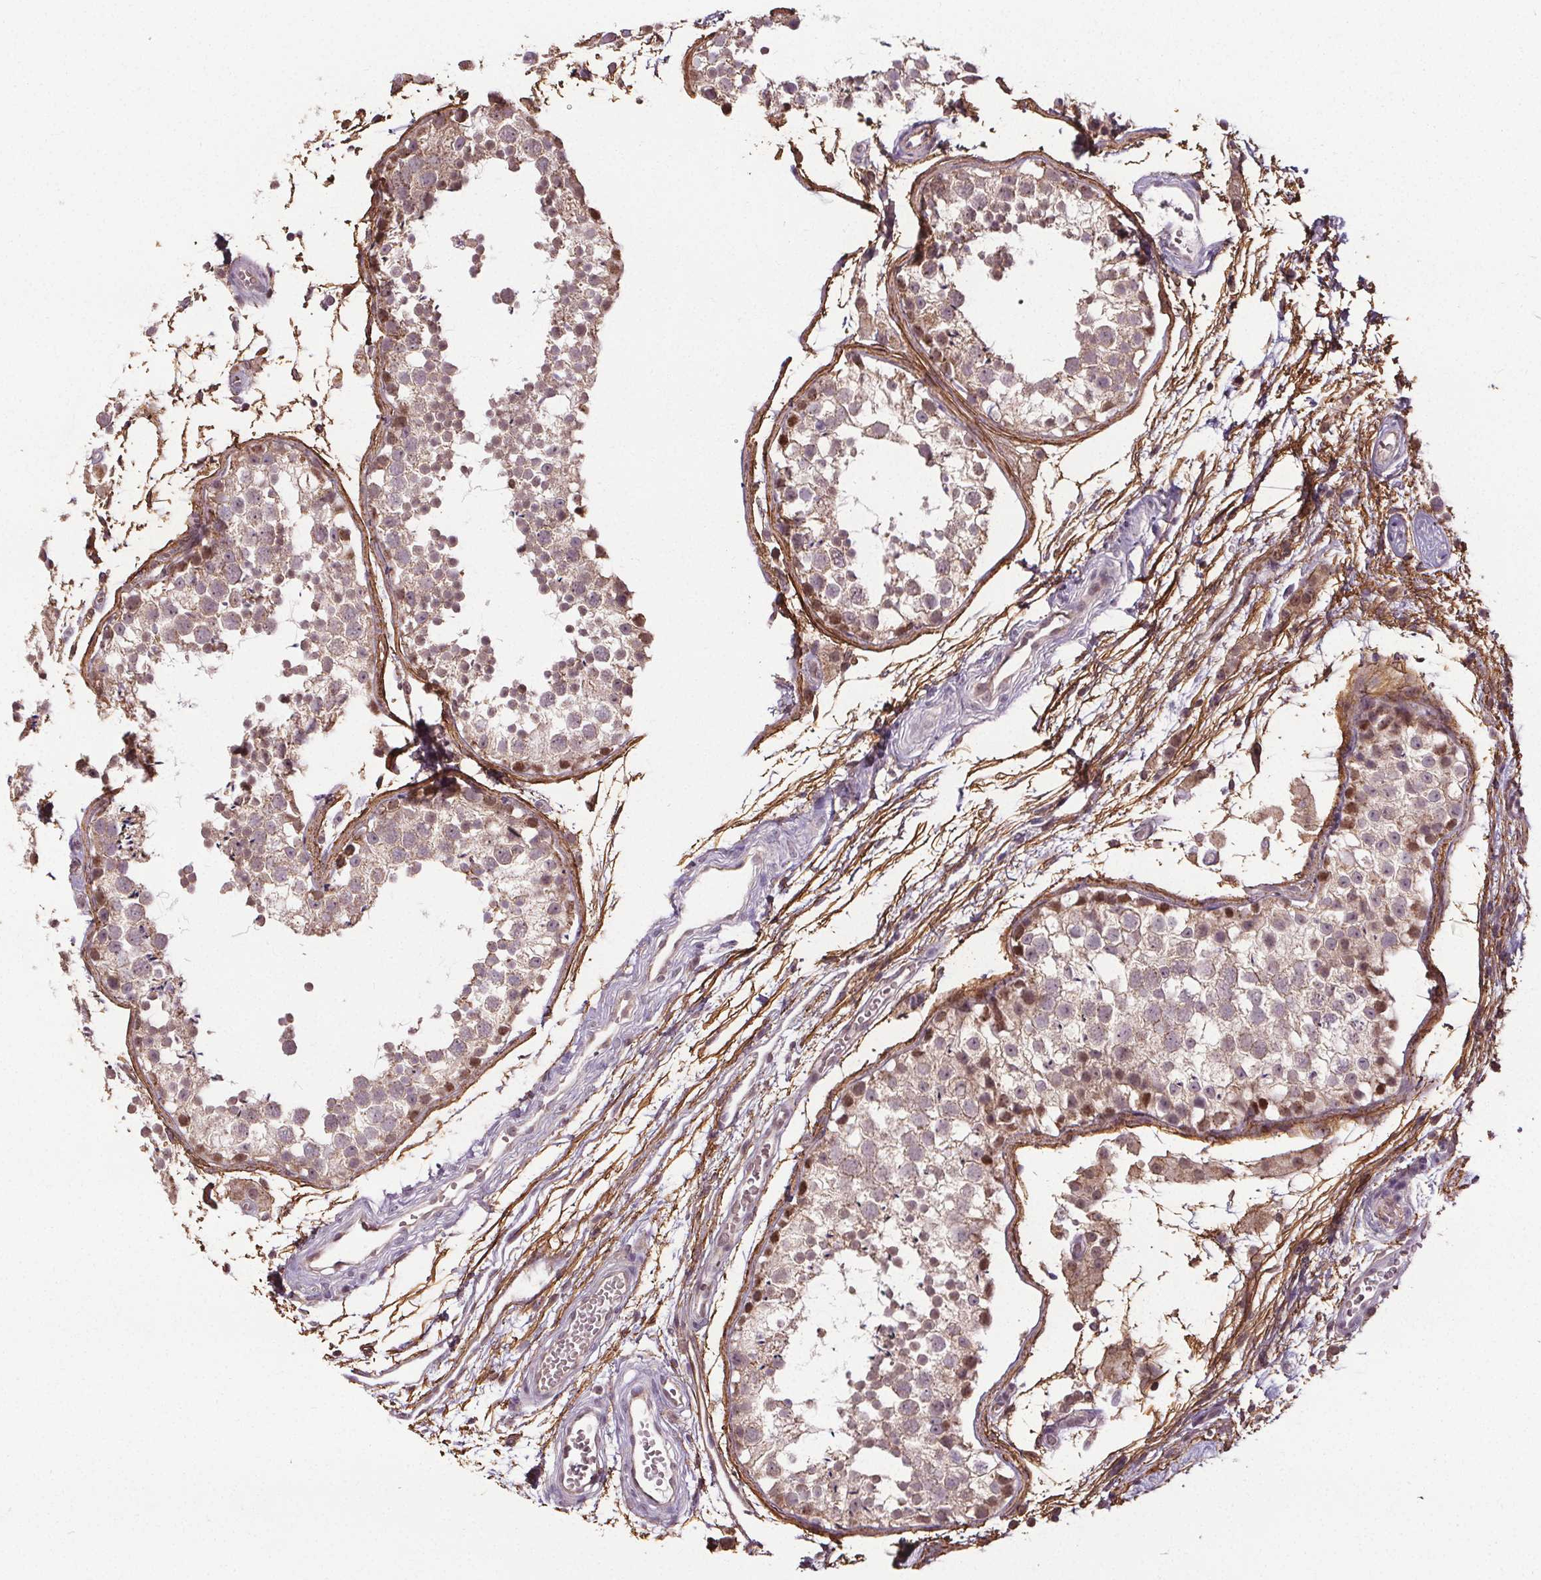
{"staining": {"intensity": "moderate", "quantity": "<25%", "location": "nuclear"}, "tissue": "testis", "cell_type": "Cells in seminiferous ducts", "image_type": "normal", "snomed": [{"axis": "morphology", "description": "Normal tissue, NOS"}, {"axis": "morphology", "description": "Seminoma, NOS"}, {"axis": "topography", "description": "Testis"}], "caption": "IHC image of unremarkable testis: testis stained using immunohistochemistry (IHC) demonstrates low levels of moderate protein expression localized specifically in the nuclear of cells in seminiferous ducts, appearing as a nuclear brown color.", "gene": "KIAA0232", "patient": {"sex": "male", "age": 29}}